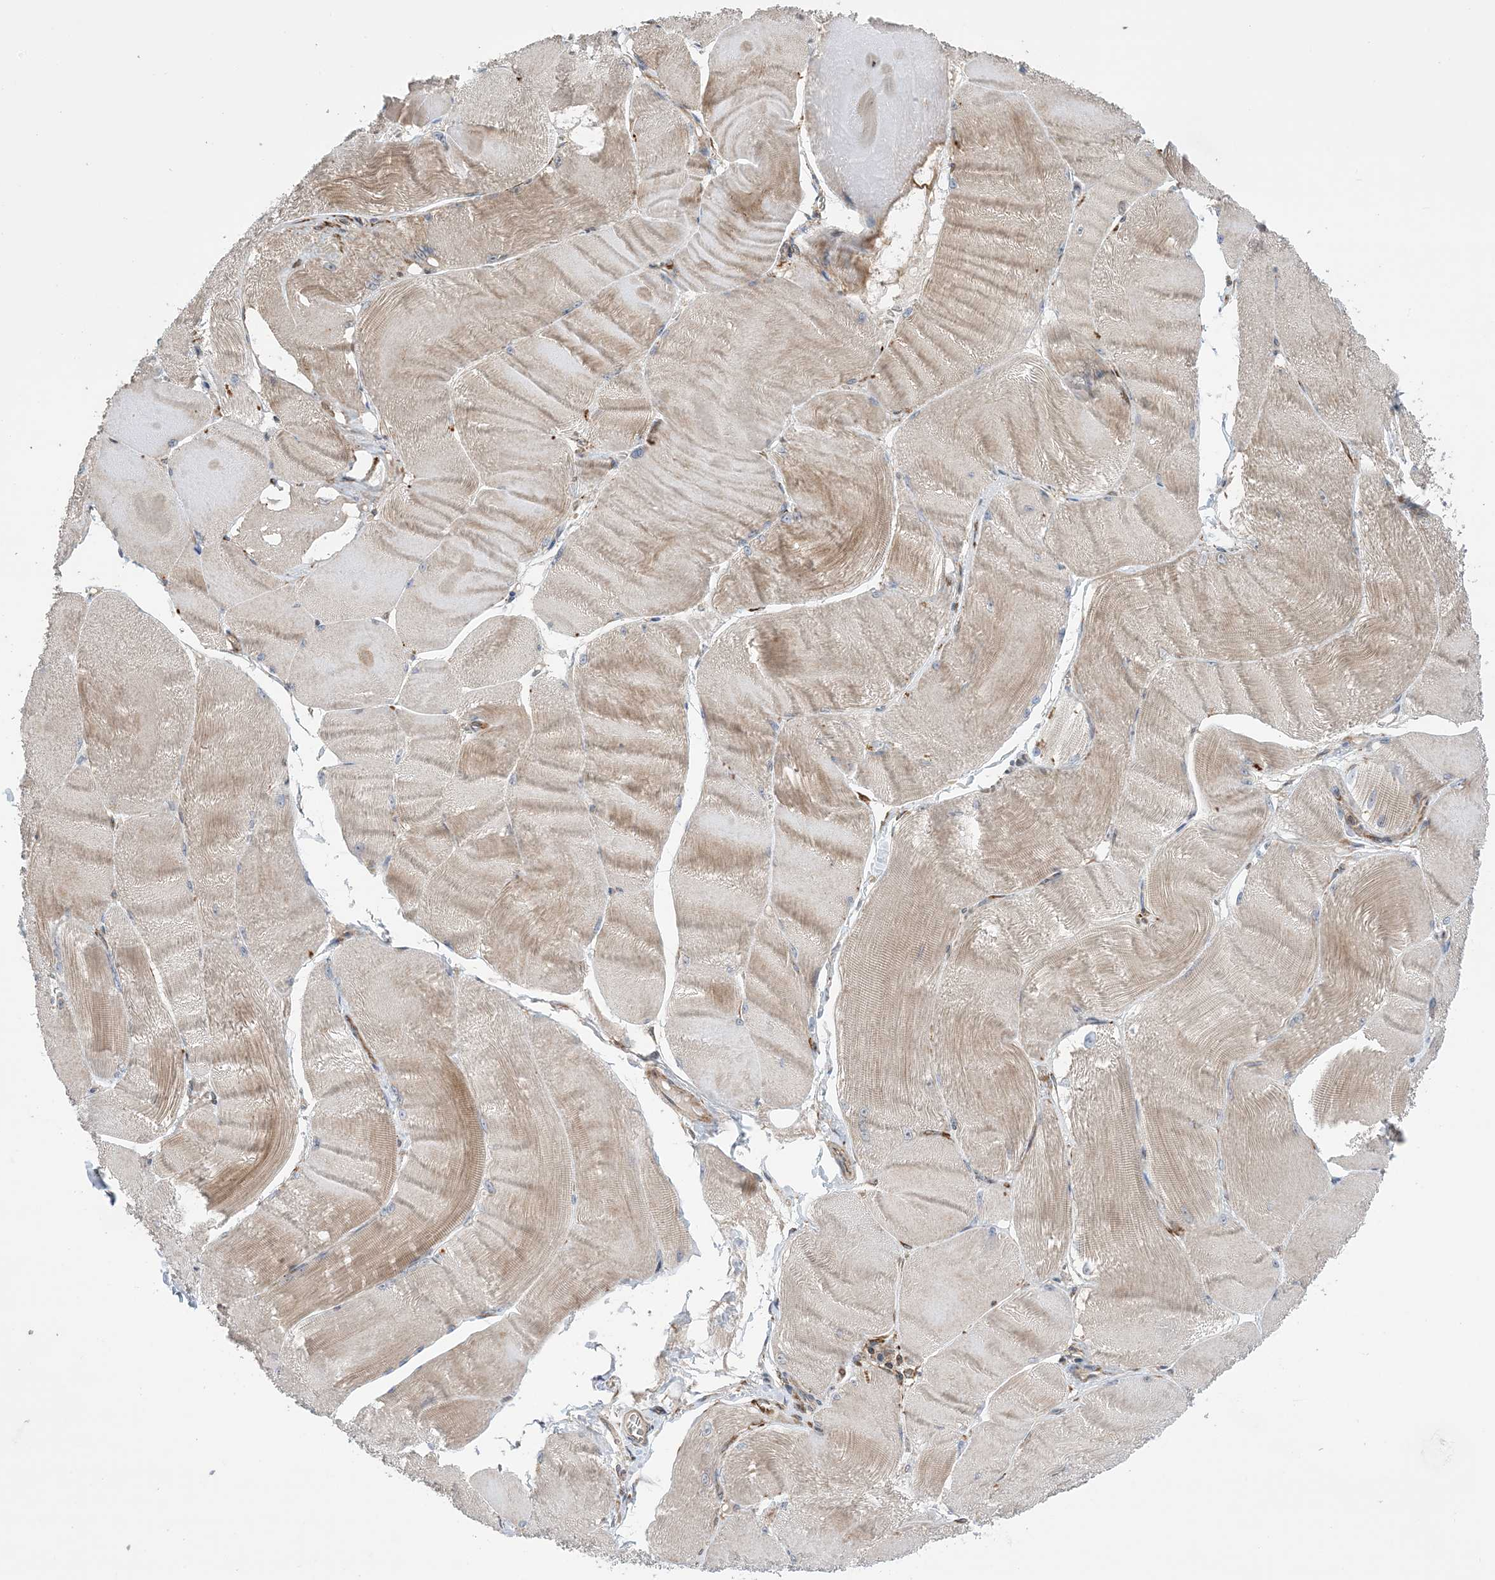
{"staining": {"intensity": "moderate", "quantity": "25%-75%", "location": "cytoplasmic/membranous"}, "tissue": "skeletal muscle", "cell_type": "Myocytes", "image_type": "normal", "snomed": [{"axis": "morphology", "description": "Normal tissue, NOS"}, {"axis": "morphology", "description": "Basal cell carcinoma"}, {"axis": "topography", "description": "Skeletal muscle"}], "caption": "Myocytes exhibit medium levels of moderate cytoplasmic/membranous positivity in about 25%-75% of cells in benign skeletal muscle.", "gene": "CLEC16A", "patient": {"sex": "female", "age": 64}}